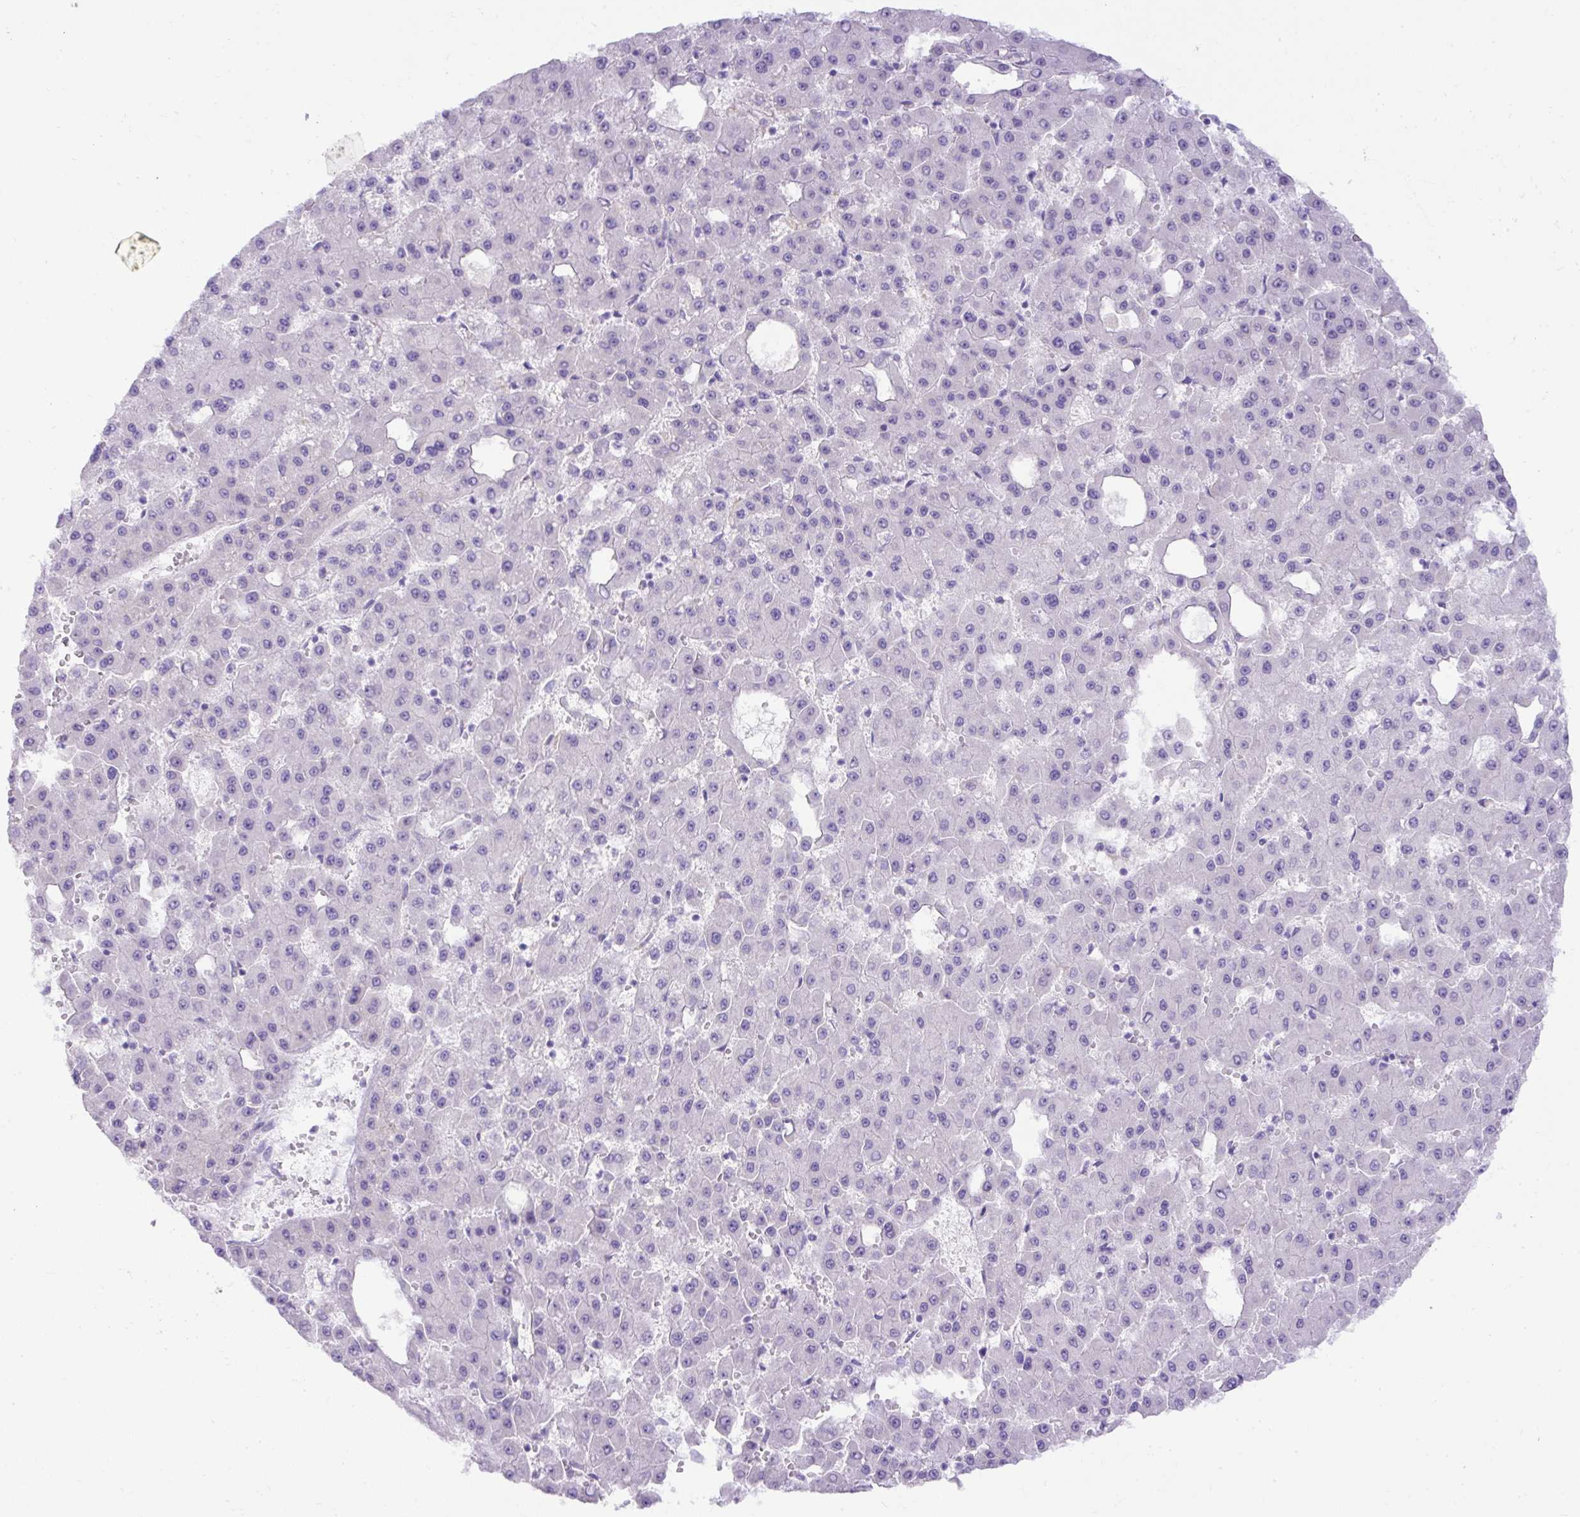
{"staining": {"intensity": "negative", "quantity": "none", "location": "none"}, "tissue": "liver cancer", "cell_type": "Tumor cells", "image_type": "cancer", "snomed": [{"axis": "morphology", "description": "Carcinoma, Hepatocellular, NOS"}, {"axis": "topography", "description": "Liver"}], "caption": "IHC of human liver hepatocellular carcinoma reveals no expression in tumor cells.", "gene": "SPTBN5", "patient": {"sex": "male", "age": 47}}